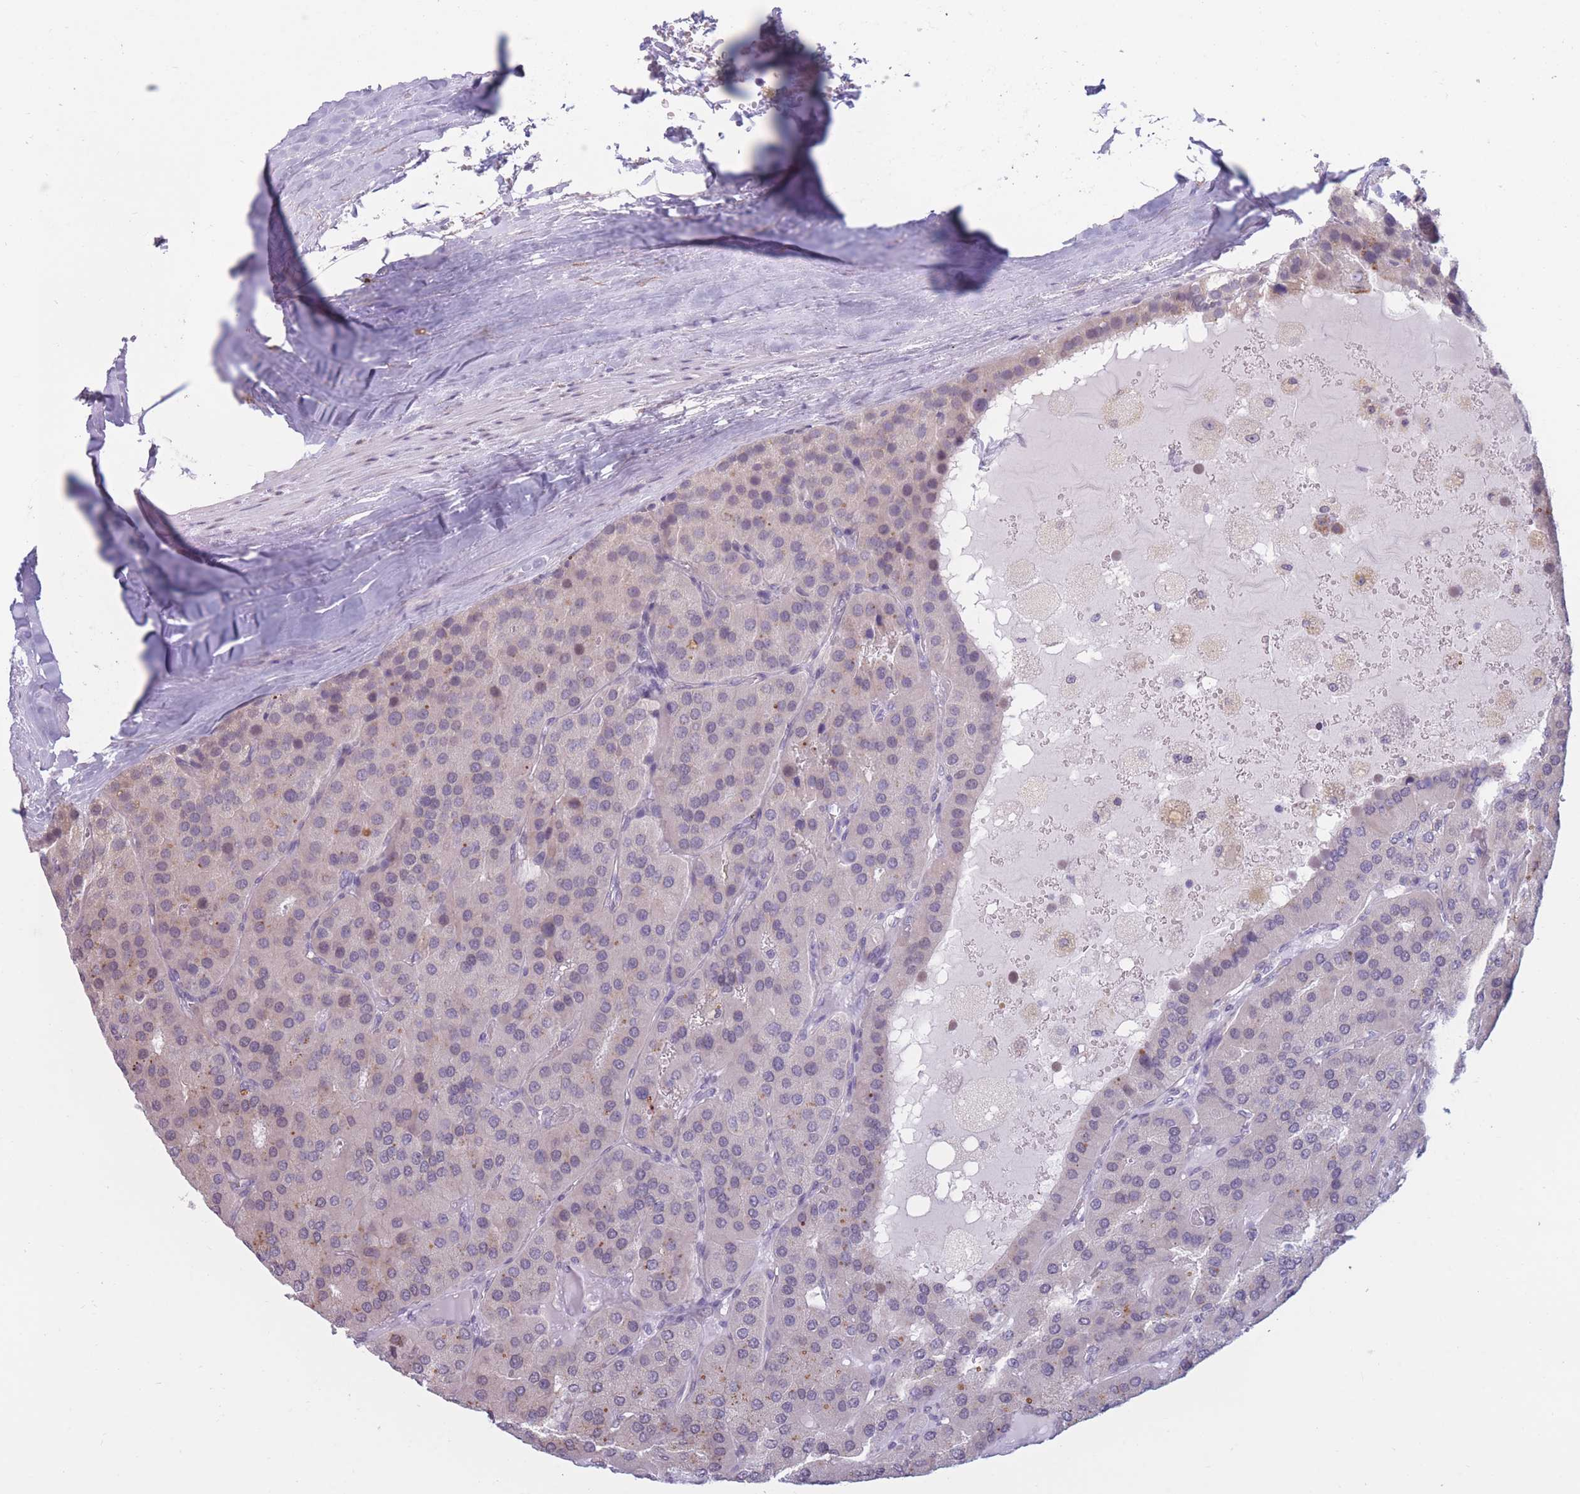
{"staining": {"intensity": "negative", "quantity": "none", "location": "none"}, "tissue": "parathyroid gland", "cell_type": "Glandular cells", "image_type": "normal", "snomed": [{"axis": "morphology", "description": "Normal tissue, NOS"}, {"axis": "morphology", "description": "Adenoma, NOS"}, {"axis": "topography", "description": "Parathyroid gland"}], "caption": "High power microscopy histopathology image of an IHC micrograph of unremarkable parathyroid gland, revealing no significant positivity in glandular cells. (DAB immunohistochemistry (IHC) visualized using brightfield microscopy, high magnification).", "gene": "COL27A1", "patient": {"sex": "female", "age": 86}}